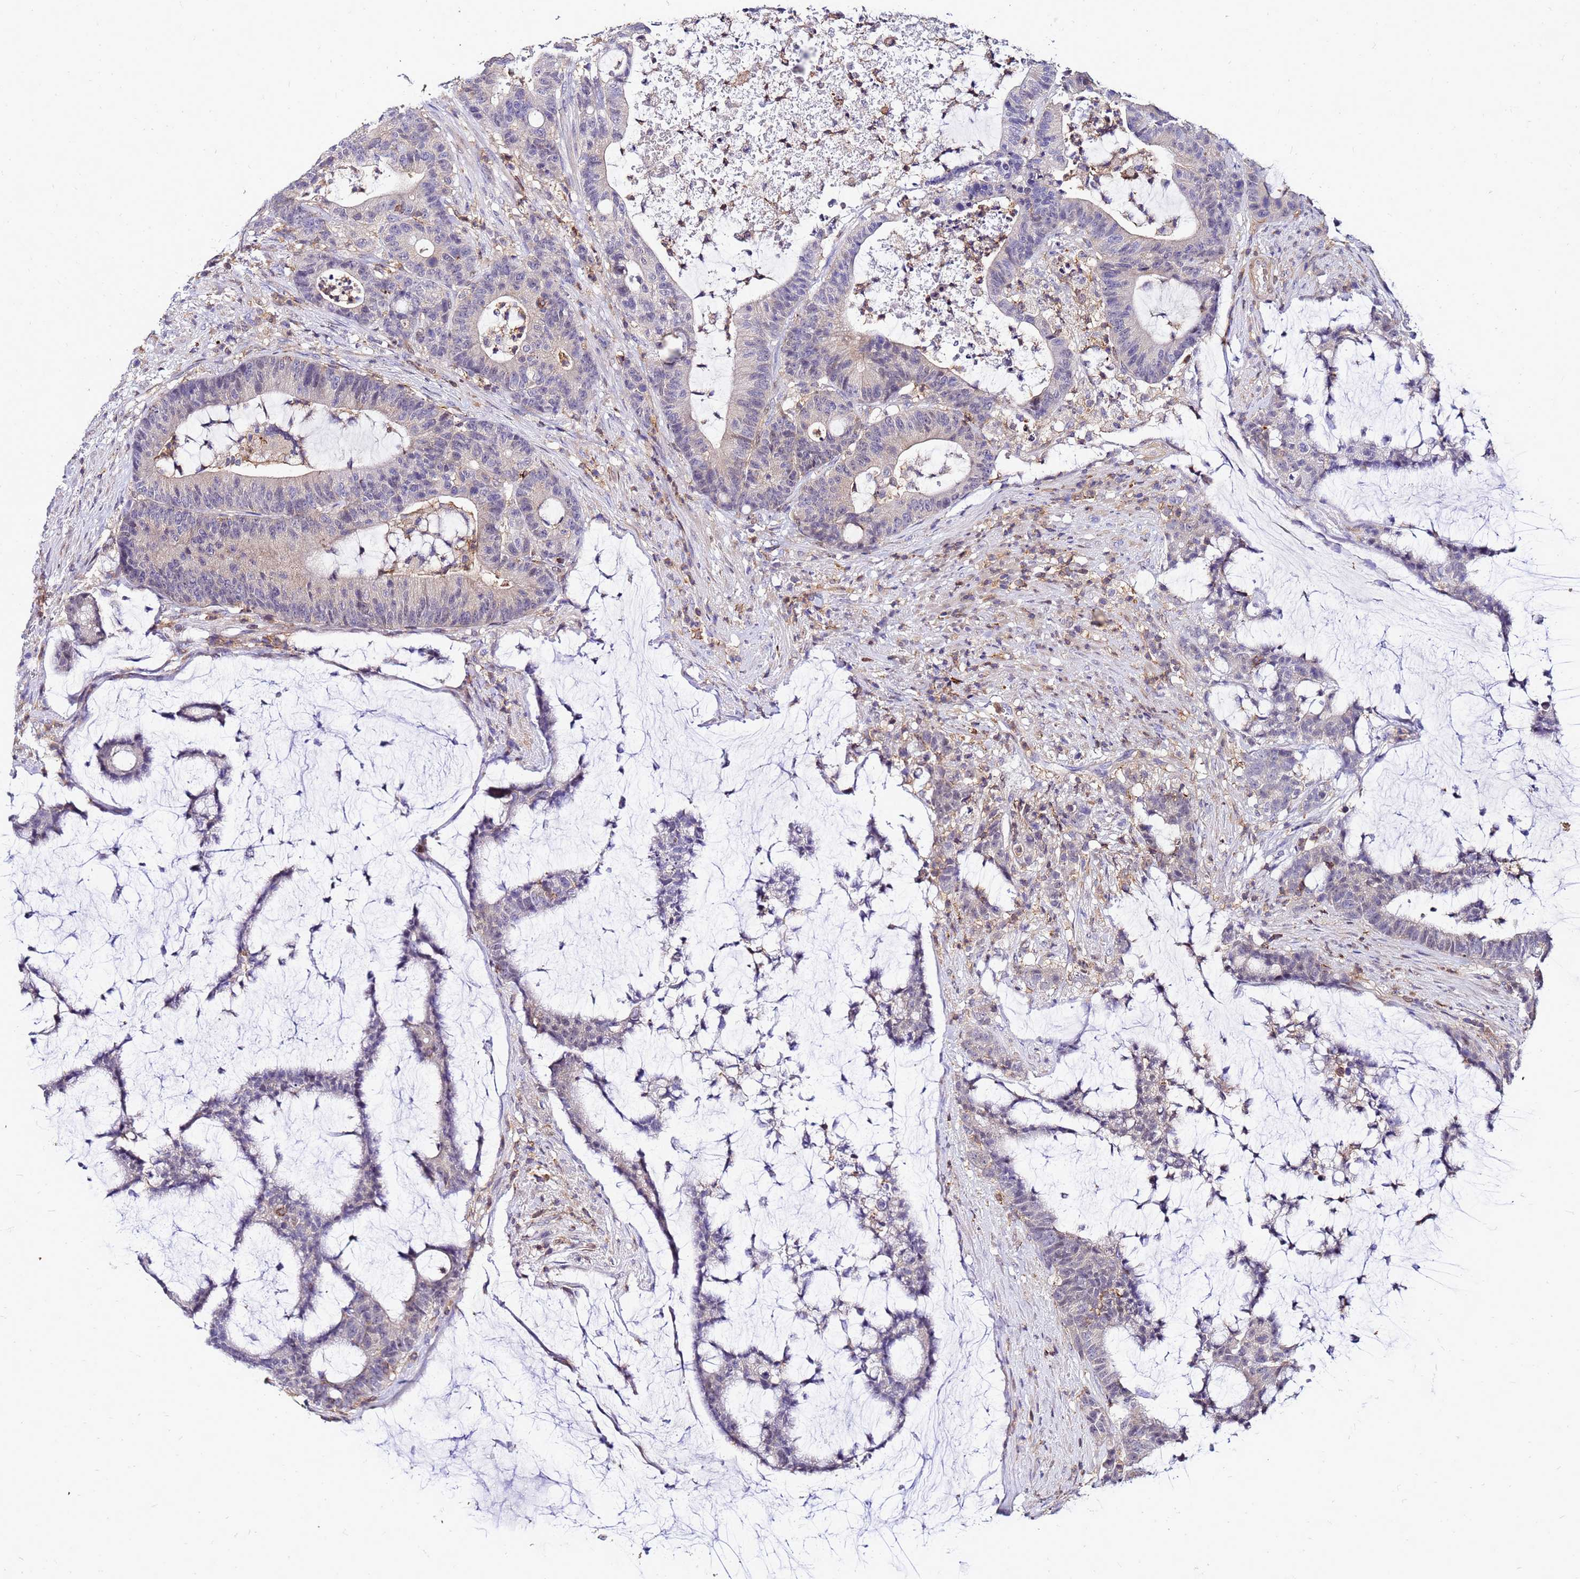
{"staining": {"intensity": "negative", "quantity": "none", "location": "none"}, "tissue": "colorectal cancer", "cell_type": "Tumor cells", "image_type": "cancer", "snomed": [{"axis": "morphology", "description": "Adenocarcinoma, NOS"}, {"axis": "topography", "description": "Colon"}], "caption": "DAB immunohistochemical staining of human adenocarcinoma (colorectal) demonstrates no significant staining in tumor cells. (DAB (3,3'-diaminobenzidine) immunohistochemistry with hematoxylin counter stain).", "gene": "DBNDD2", "patient": {"sex": "female", "age": 84}}